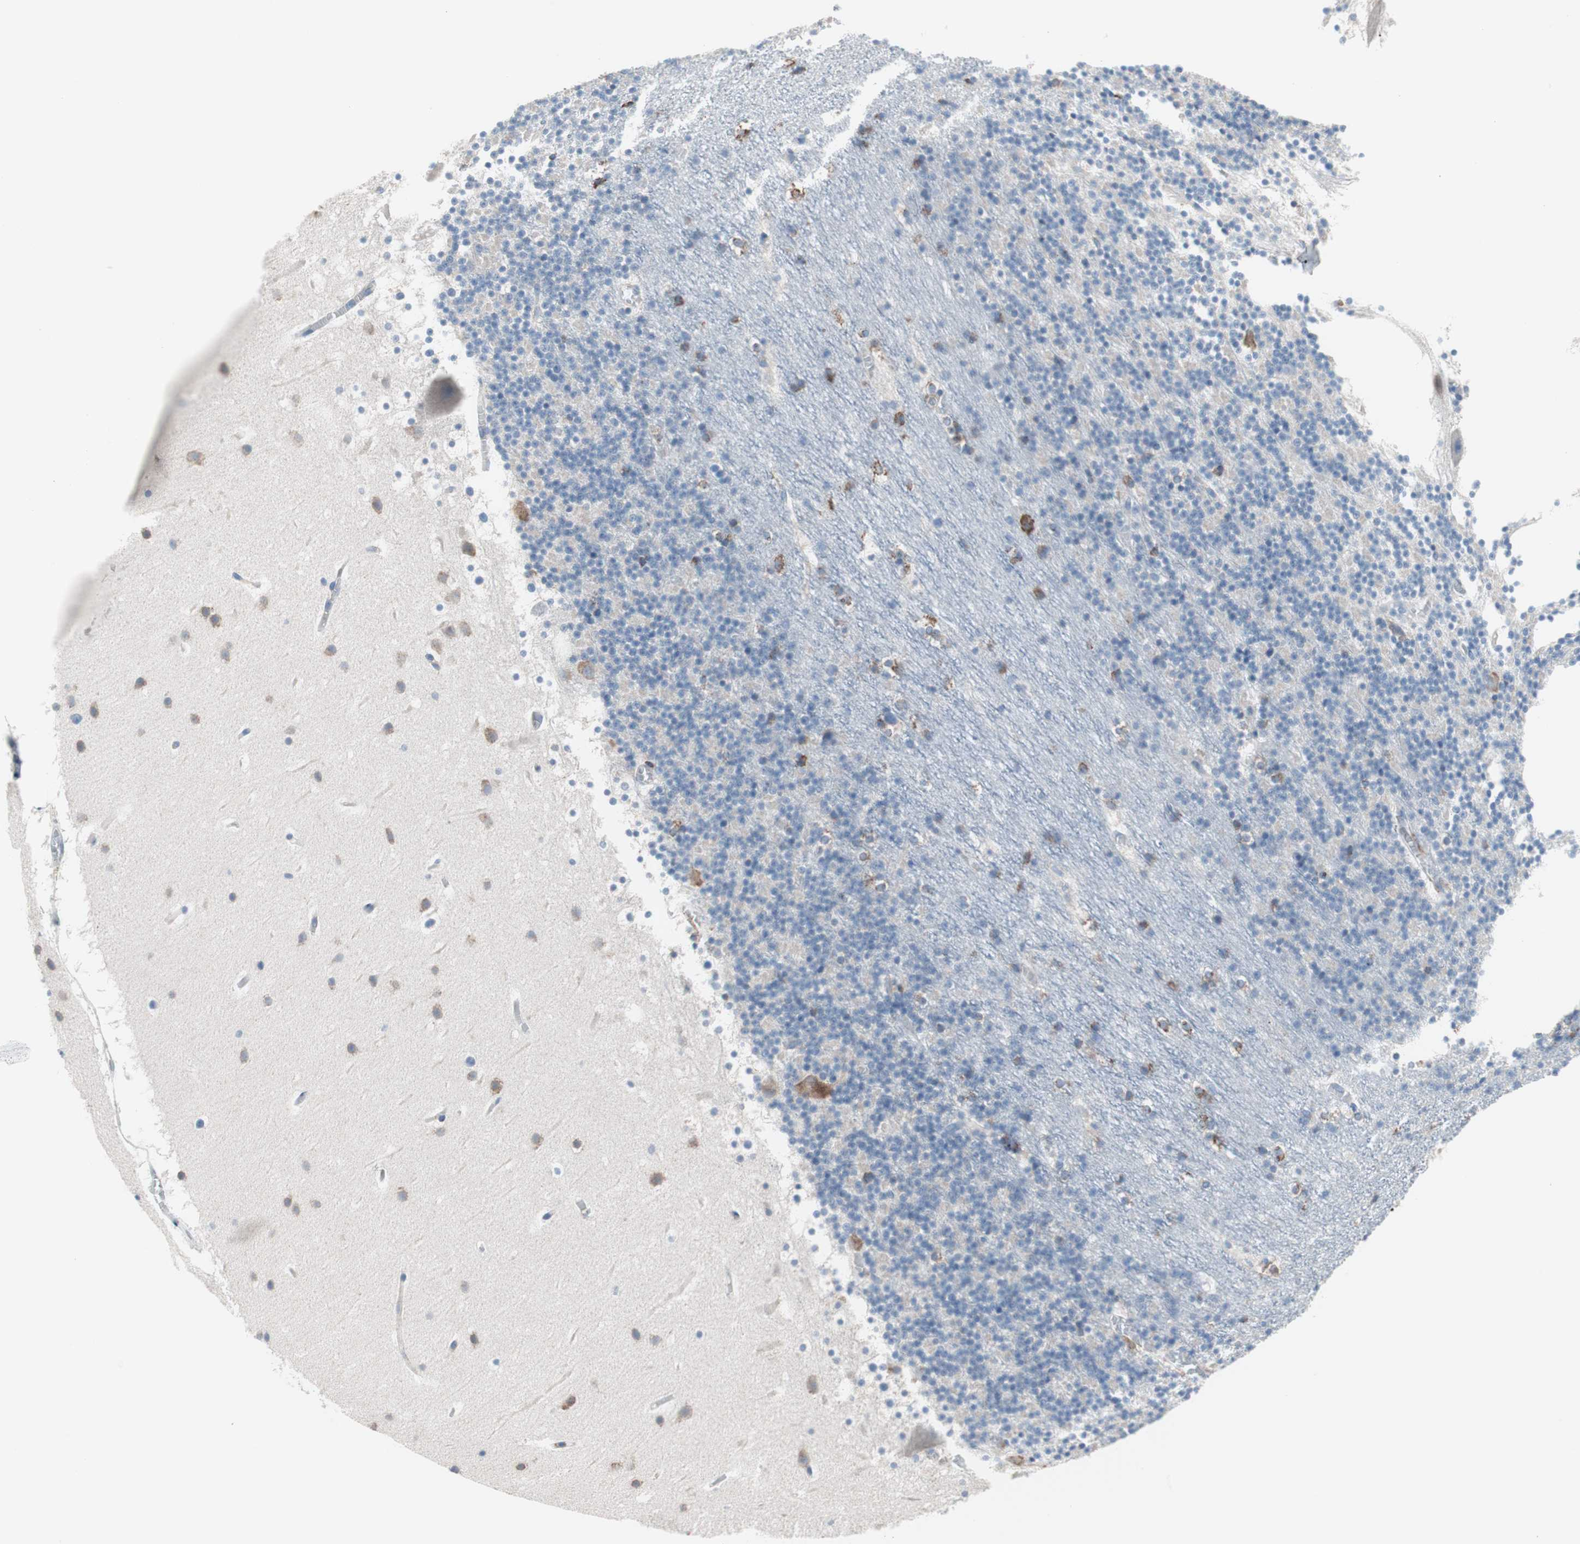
{"staining": {"intensity": "moderate", "quantity": "<25%", "location": "cytoplasmic/membranous"}, "tissue": "cerebellum", "cell_type": "Cells in granular layer", "image_type": "normal", "snomed": [{"axis": "morphology", "description": "Normal tissue, NOS"}, {"axis": "topography", "description": "Cerebellum"}], "caption": "Cerebellum stained with a brown dye displays moderate cytoplasmic/membranous positive expression in approximately <25% of cells in granular layer.", "gene": "SLC27A4", "patient": {"sex": "male", "age": 45}}